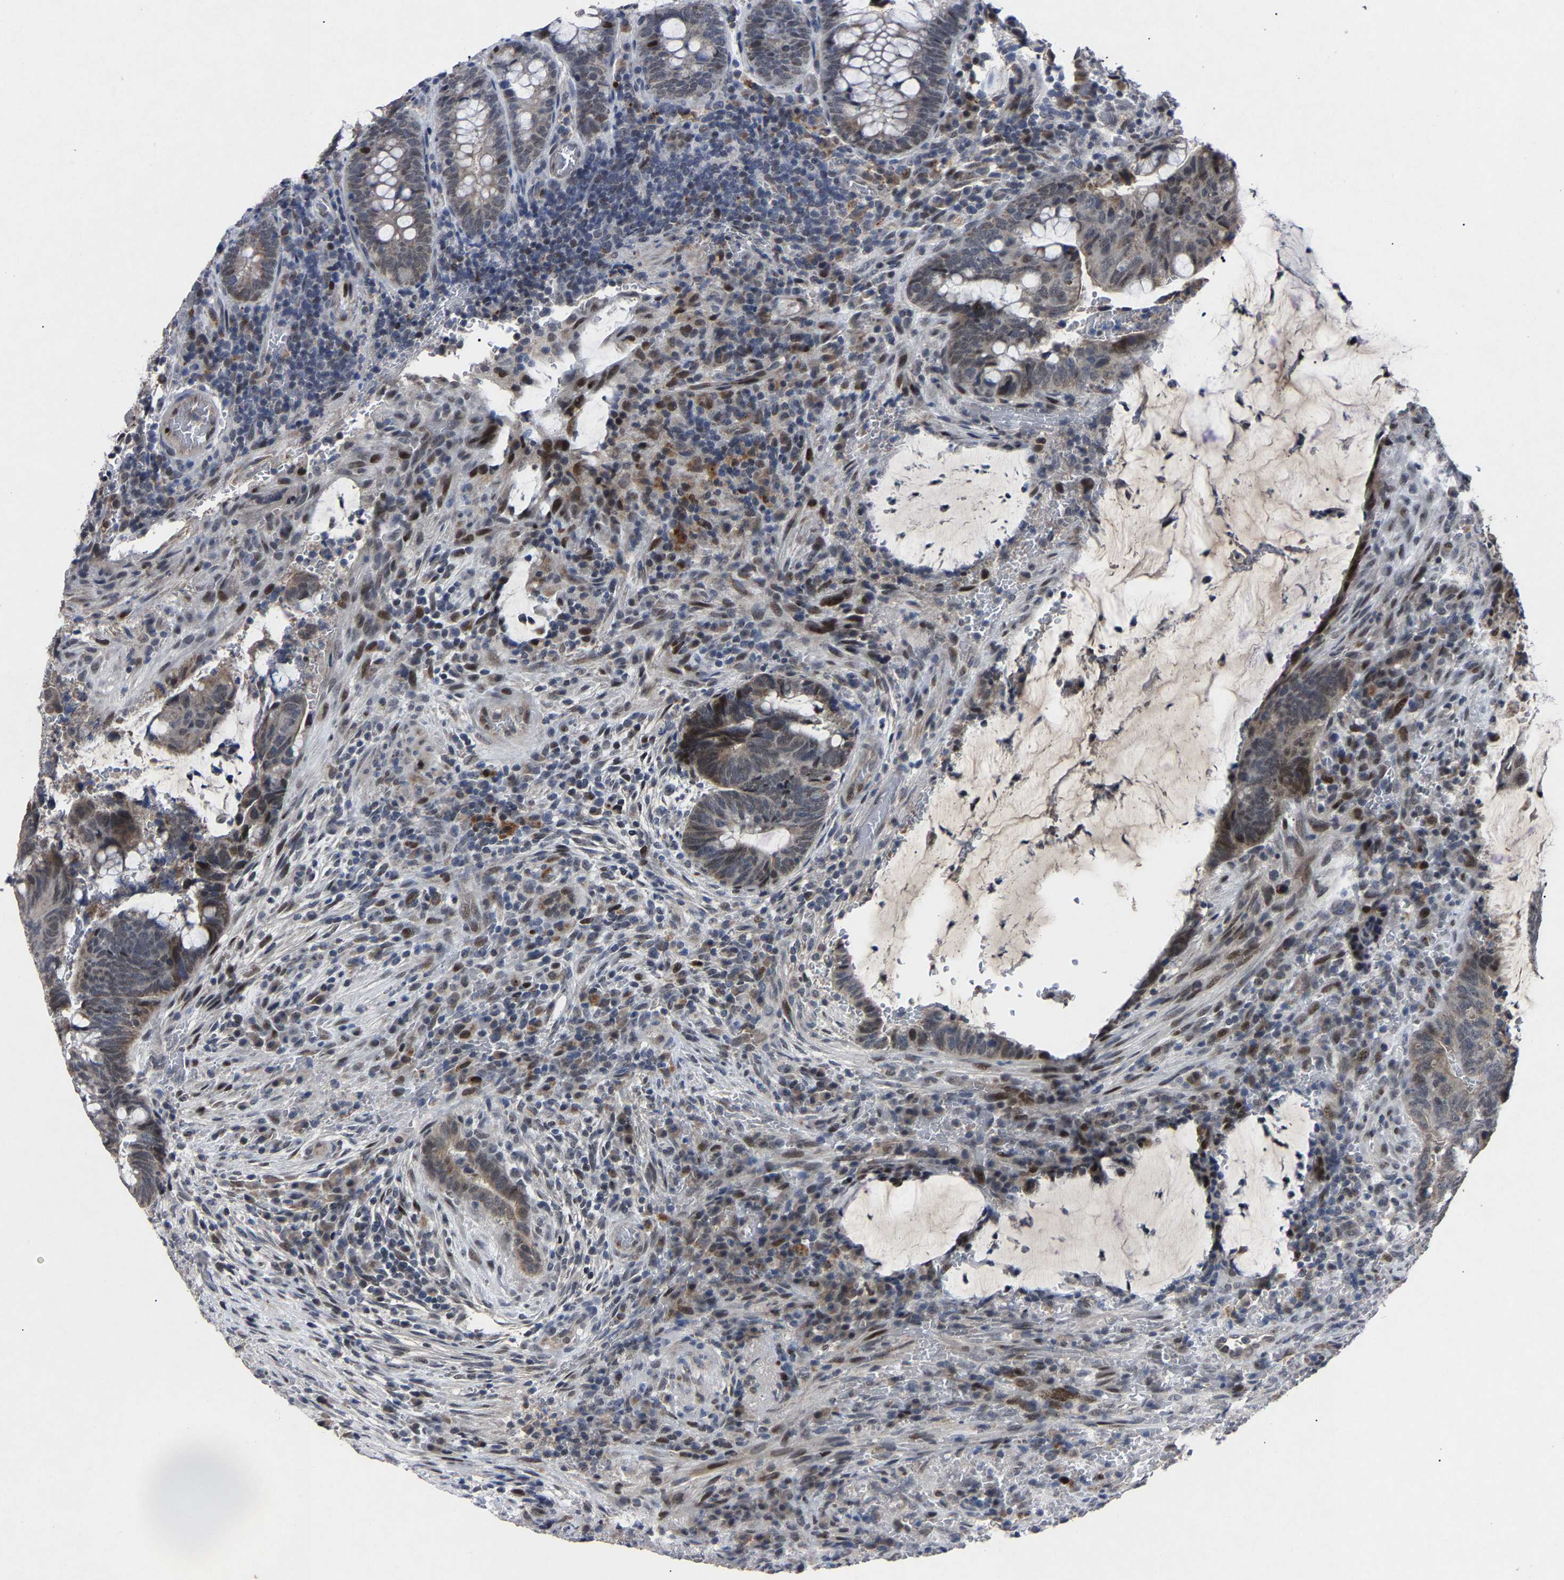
{"staining": {"intensity": "weak", "quantity": ">75%", "location": "nuclear"}, "tissue": "colorectal cancer", "cell_type": "Tumor cells", "image_type": "cancer", "snomed": [{"axis": "morphology", "description": "Normal tissue, NOS"}, {"axis": "morphology", "description": "Adenocarcinoma, NOS"}, {"axis": "topography", "description": "Rectum"}, {"axis": "topography", "description": "Peripheral nerve tissue"}], "caption": "Colorectal adenocarcinoma stained with immunohistochemistry (IHC) shows weak nuclear expression in approximately >75% of tumor cells. (IHC, brightfield microscopy, high magnification).", "gene": "LSM8", "patient": {"sex": "male", "age": 92}}